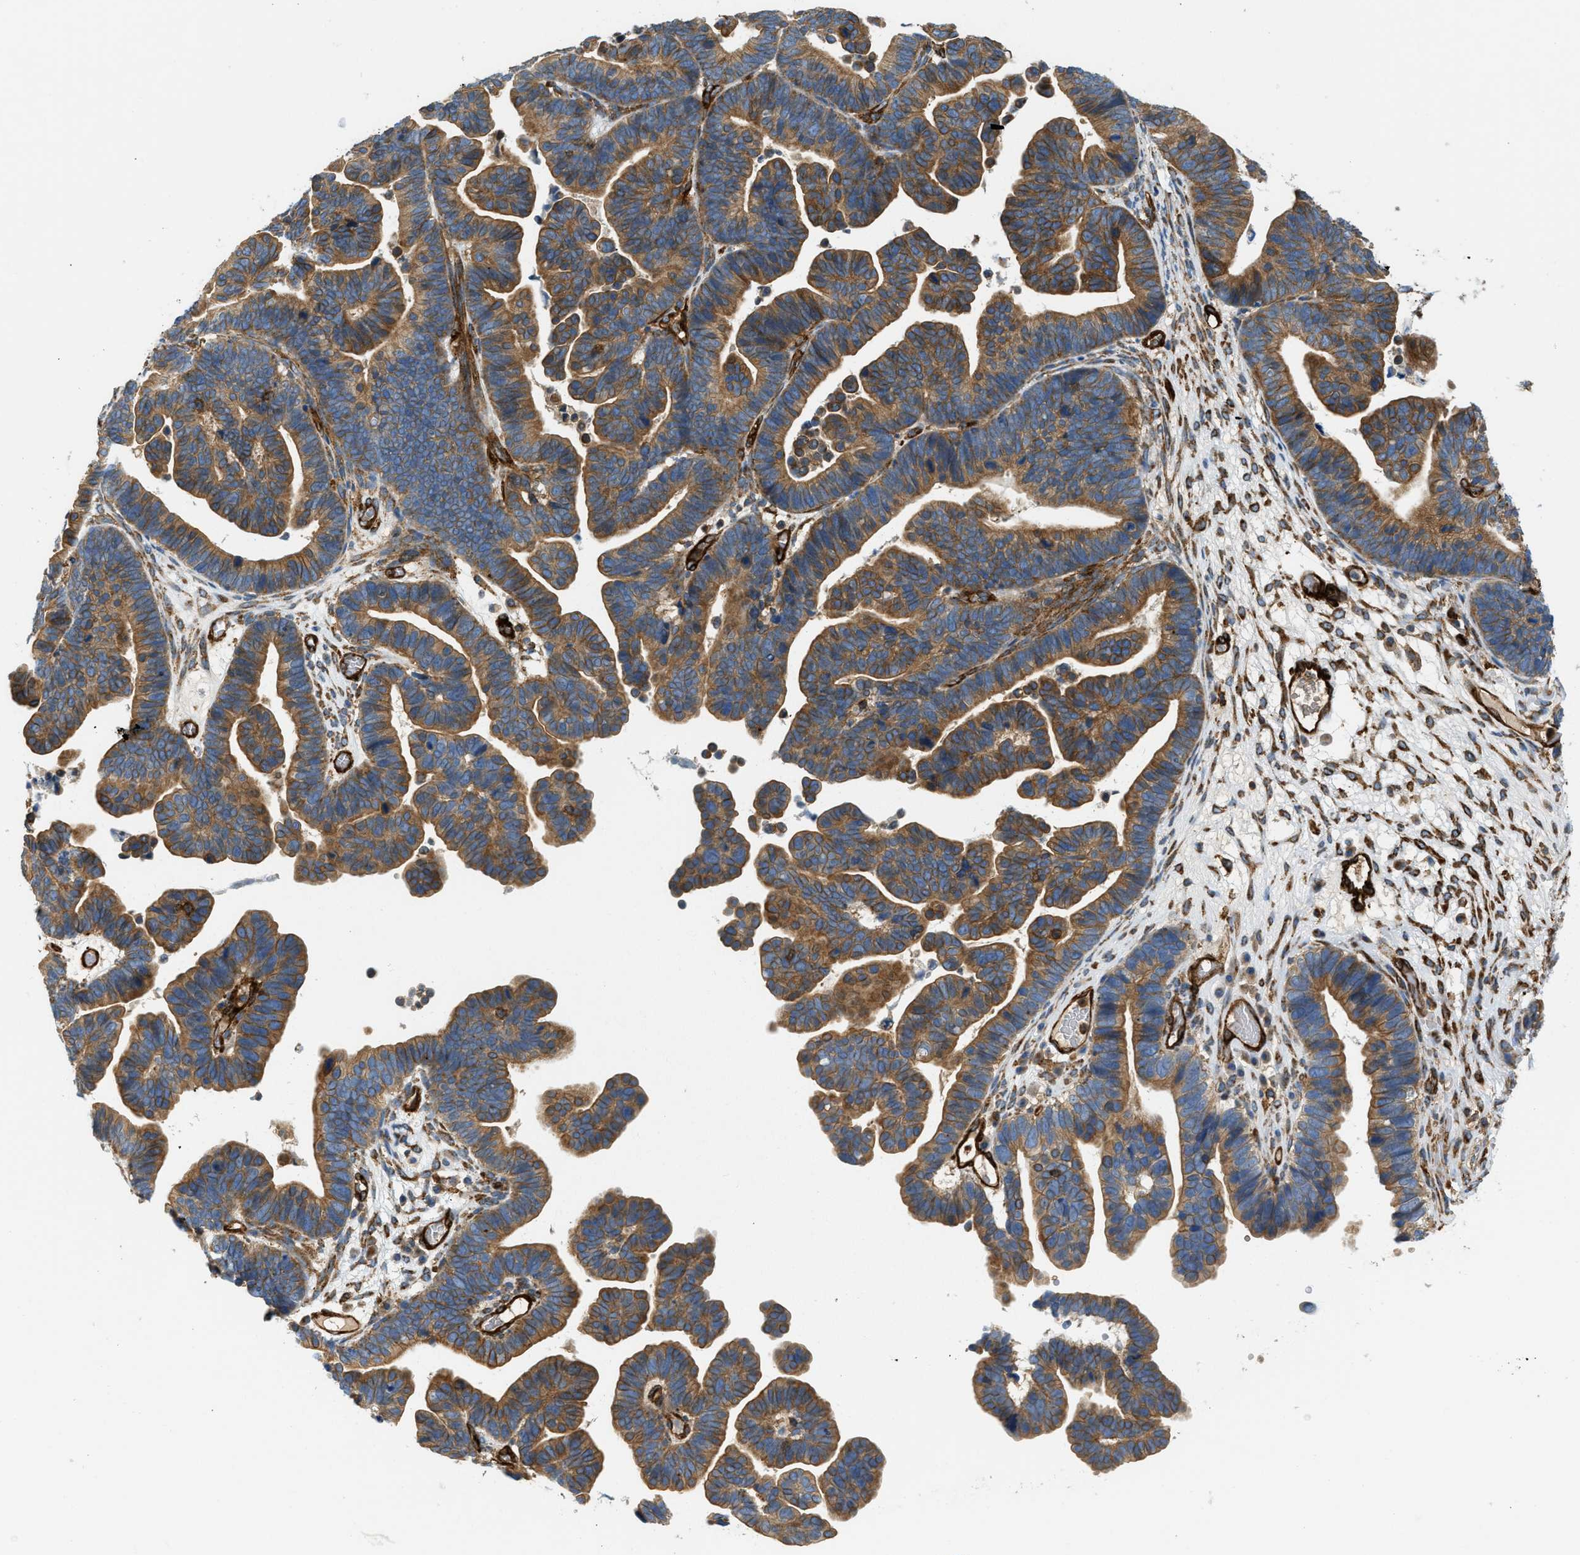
{"staining": {"intensity": "moderate", "quantity": ">75%", "location": "cytoplasmic/membranous"}, "tissue": "ovarian cancer", "cell_type": "Tumor cells", "image_type": "cancer", "snomed": [{"axis": "morphology", "description": "Cystadenocarcinoma, serous, NOS"}, {"axis": "topography", "description": "Ovary"}], "caption": "High-magnification brightfield microscopy of serous cystadenocarcinoma (ovarian) stained with DAB (brown) and counterstained with hematoxylin (blue). tumor cells exhibit moderate cytoplasmic/membranous positivity is identified in approximately>75% of cells.", "gene": "HIP1", "patient": {"sex": "female", "age": 56}}